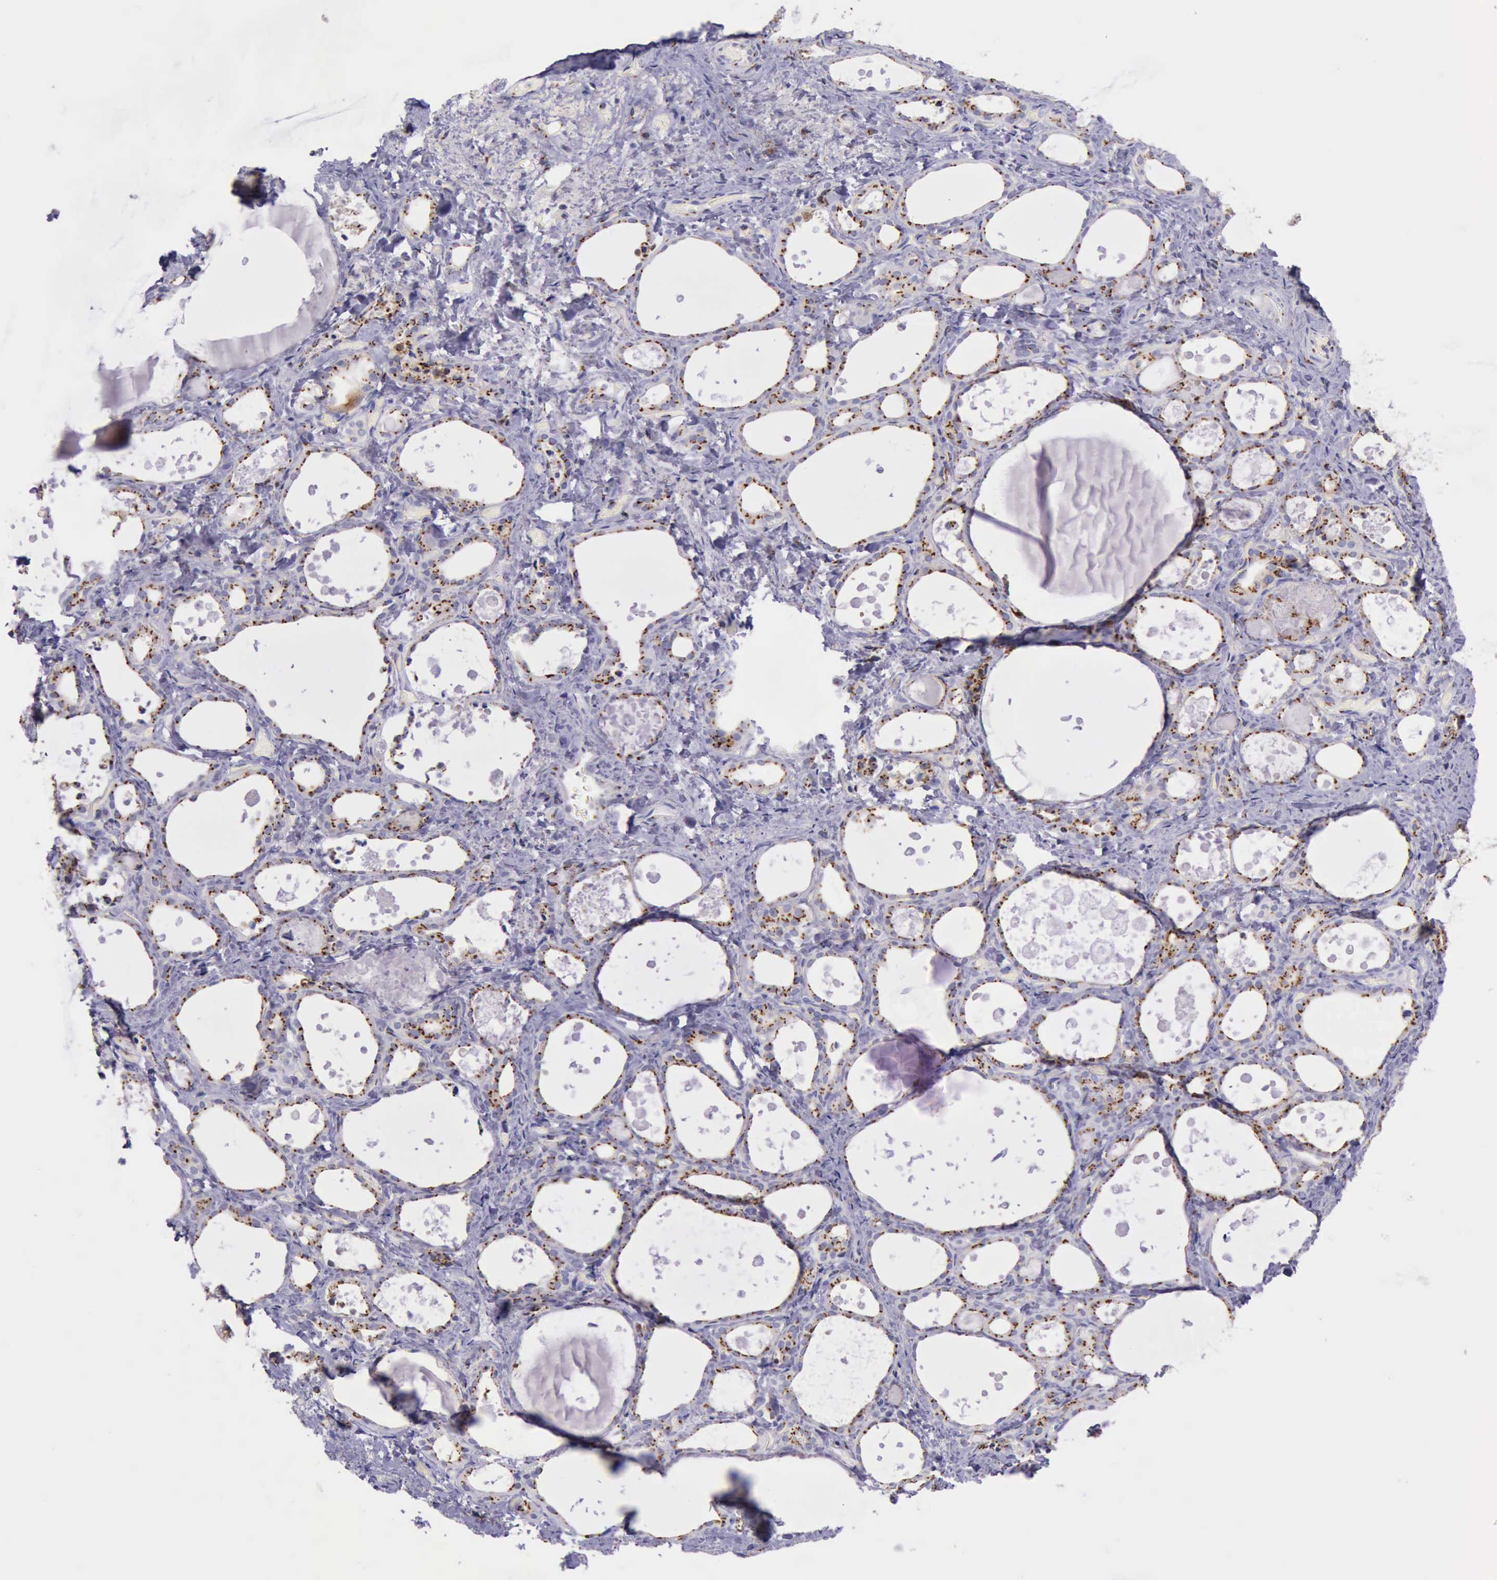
{"staining": {"intensity": "strong", "quantity": ">75%", "location": "cytoplasmic/membranous"}, "tissue": "thyroid gland", "cell_type": "Glandular cells", "image_type": "normal", "snomed": [{"axis": "morphology", "description": "Normal tissue, NOS"}, {"axis": "topography", "description": "Thyroid gland"}], "caption": "Thyroid gland stained with IHC shows strong cytoplasmic/membranous staining in approximately >75% of glandular cells.", "gene": "GOLGA5", "patient": {"sex": "female", "age": 75}}